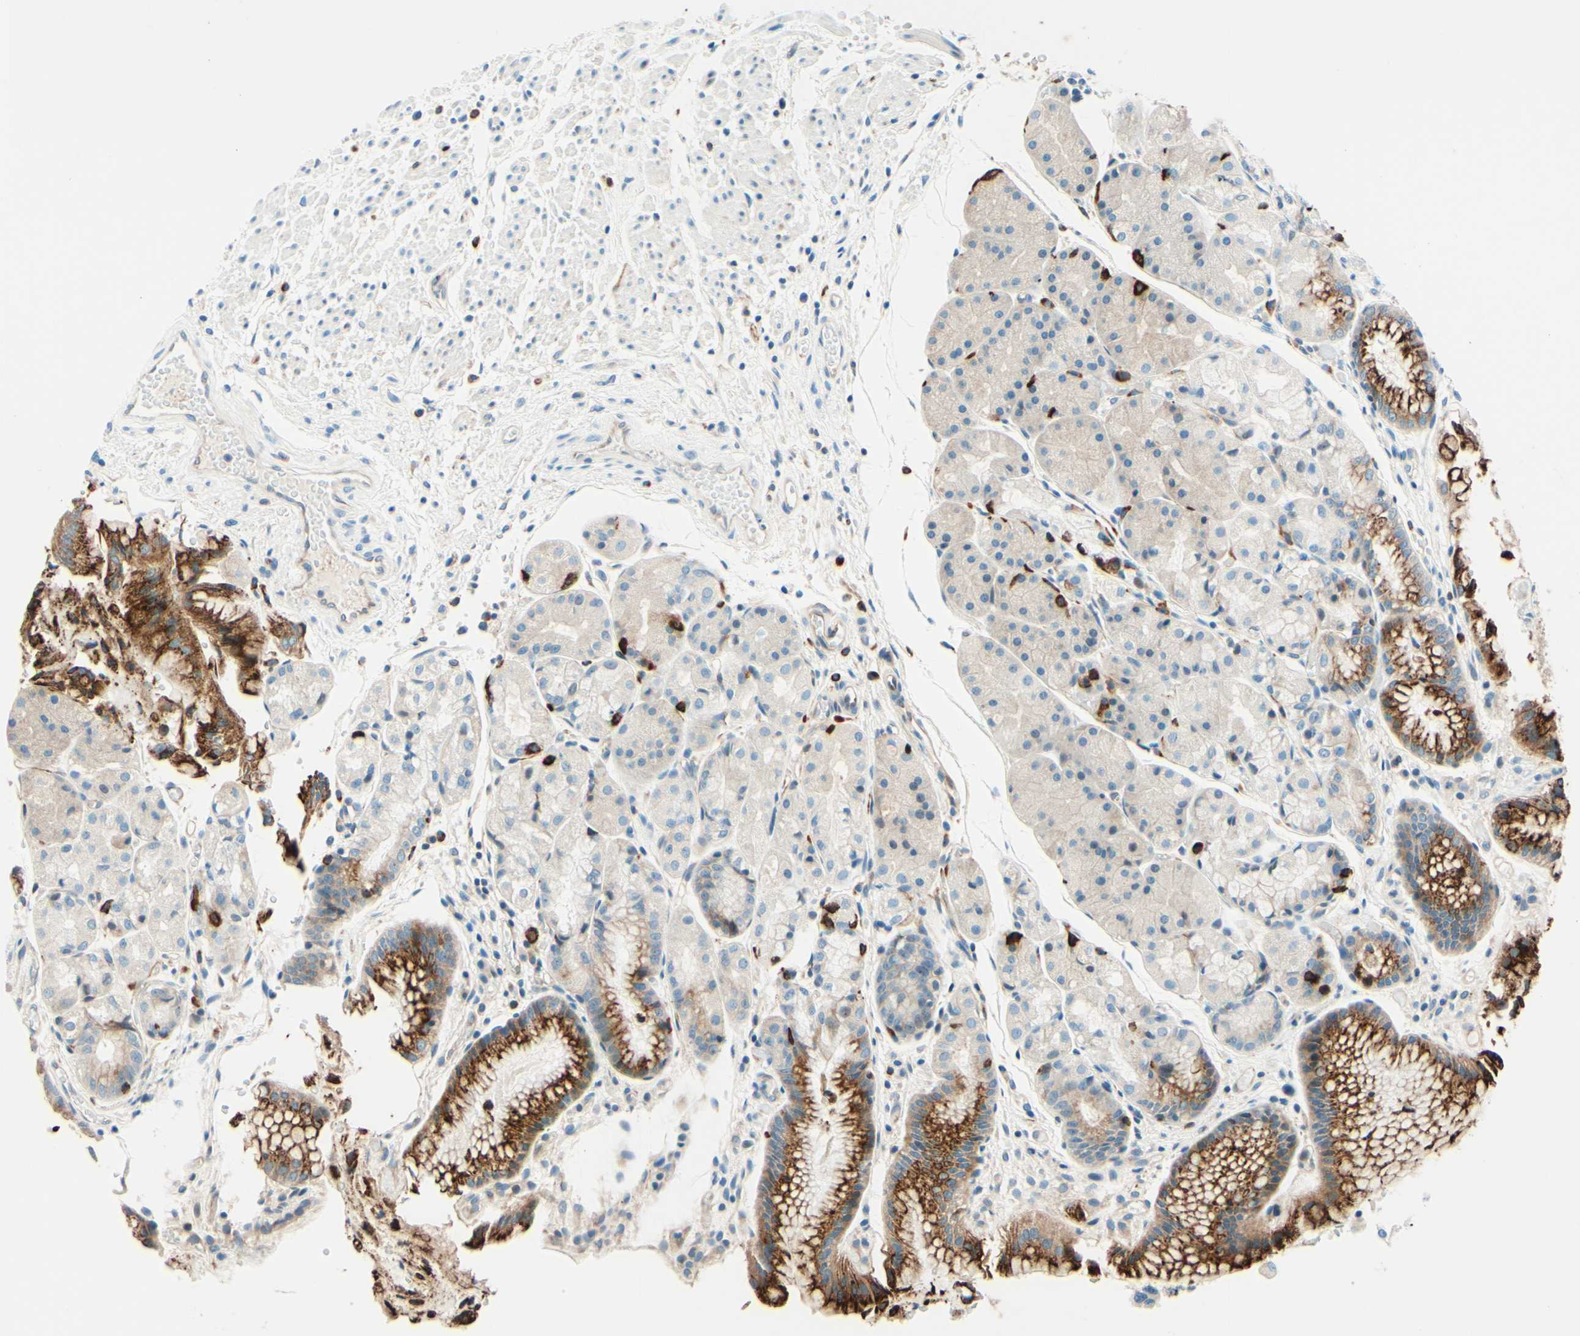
{"staining": {"intensity": "moderate", "quantity": "25%-75%", "location": "cytoplasmic/membranous"}, "tissue": "stomach", "cell_type": "Glandular cells", "image_type": "normal", "snomed": [{"axis": "morphology", "description": "Normal tissue, NOS"}, {"axis": "topography", "description": "Stomach, upper"}], "caption": "Immunohistochemical staining of unremarkable stomach displays 25%-75% levels of moderate cytoplasmic/membranous protein expression in about 25%-75% of glandular cells. (IHC, brightfield microscopy, high magnification).", "gene": "TAOK2", "patient": {"sex": "male", "age": 72}}